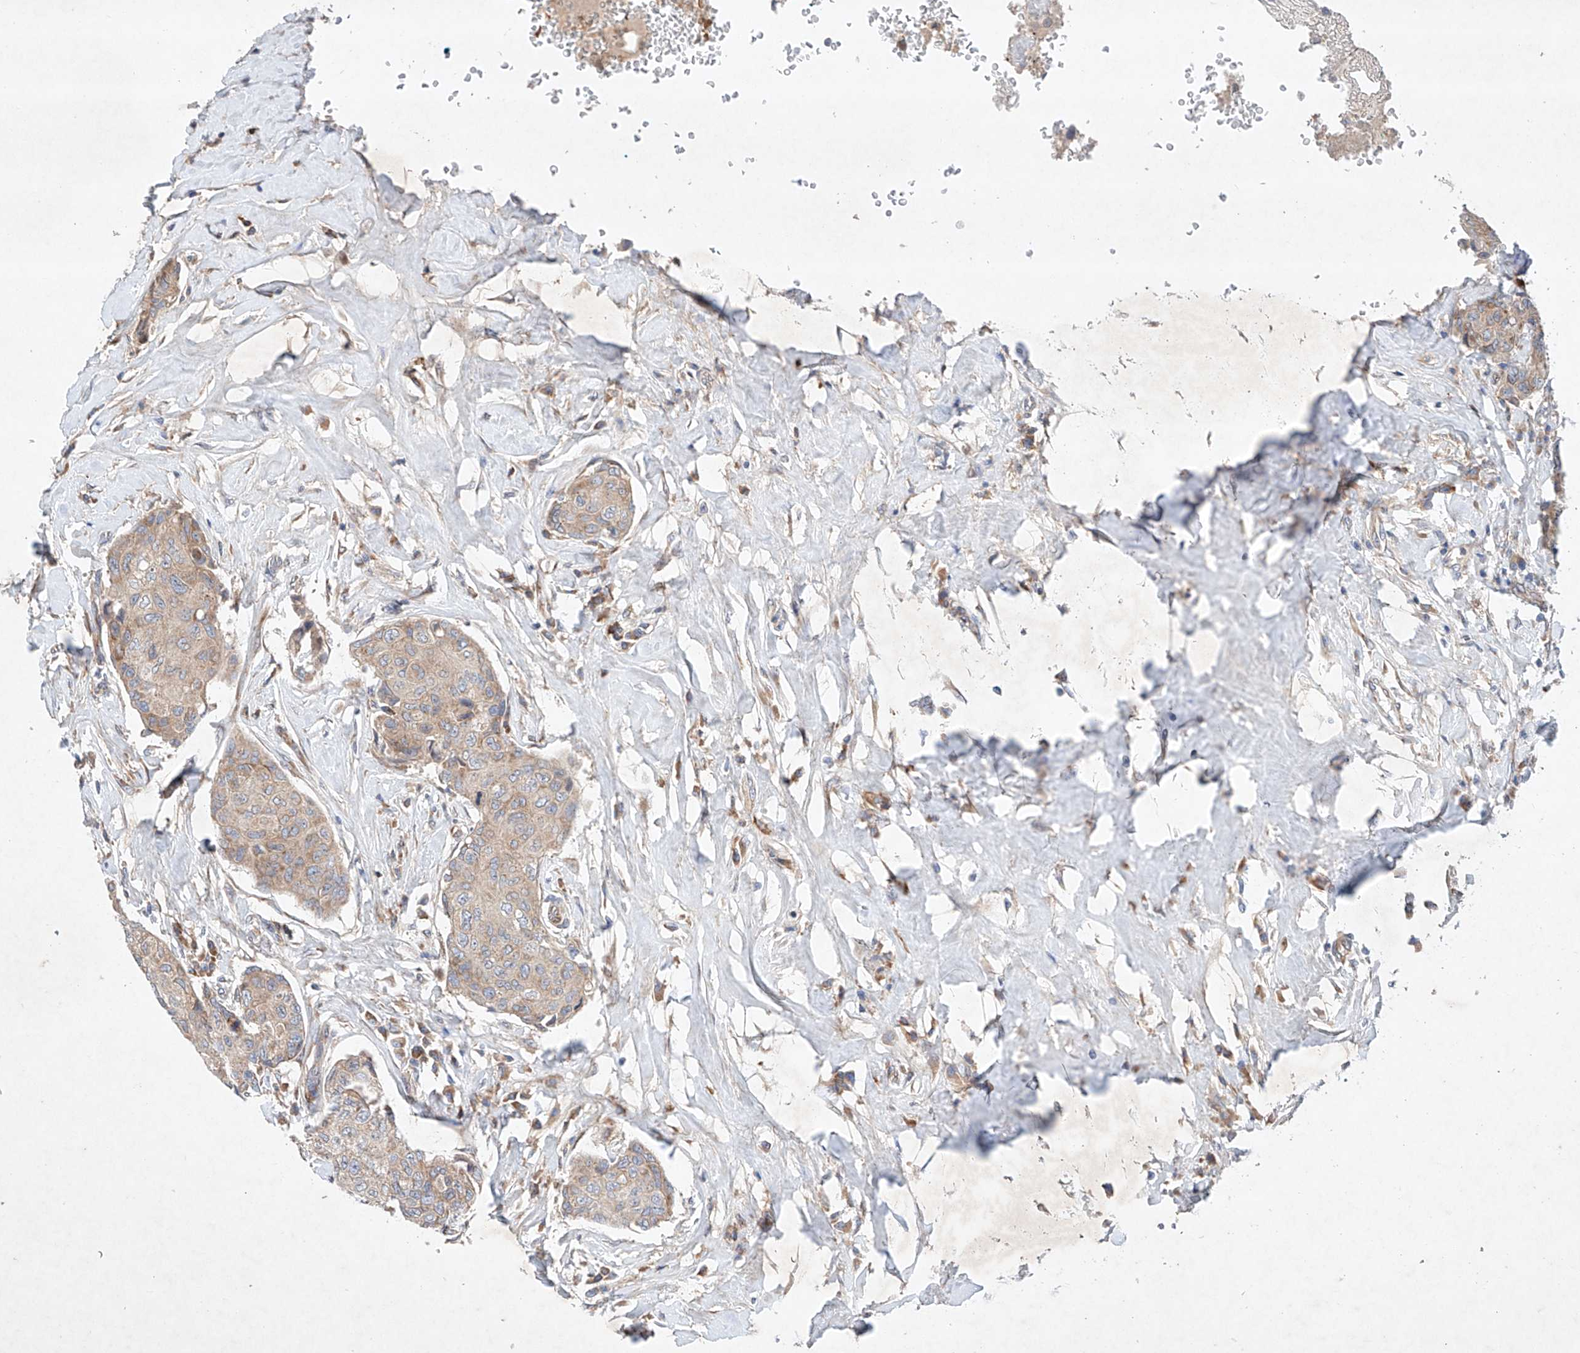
{"staining": {"intensity": "moderate", "quantity": "<25%", "location": "cytoplasmic/membranous"}, "tissue": "breast cancer", "cell_type": "Tumor cells", "image_type": "cancer", "snomed": [{"axis": "morphology", "description": "Duct carcinoma"}, {"axis": "topography", "description": "Breast"}], "caption": "Immunohistochemistry (IHC) staining of breast invasive ductal carcinoma, which displays low levels of moderate cytoplasmic/membranous staining in about <25% of tumor cells indicating moderate cytoplasmic/membranous protein expression. The staining was performed using DAB (brown) for protein detection and nuclei were counterstained in hematoxylin (blue).", "gene": "FASTK", "patient": {"sex": "female", "age": 80}}